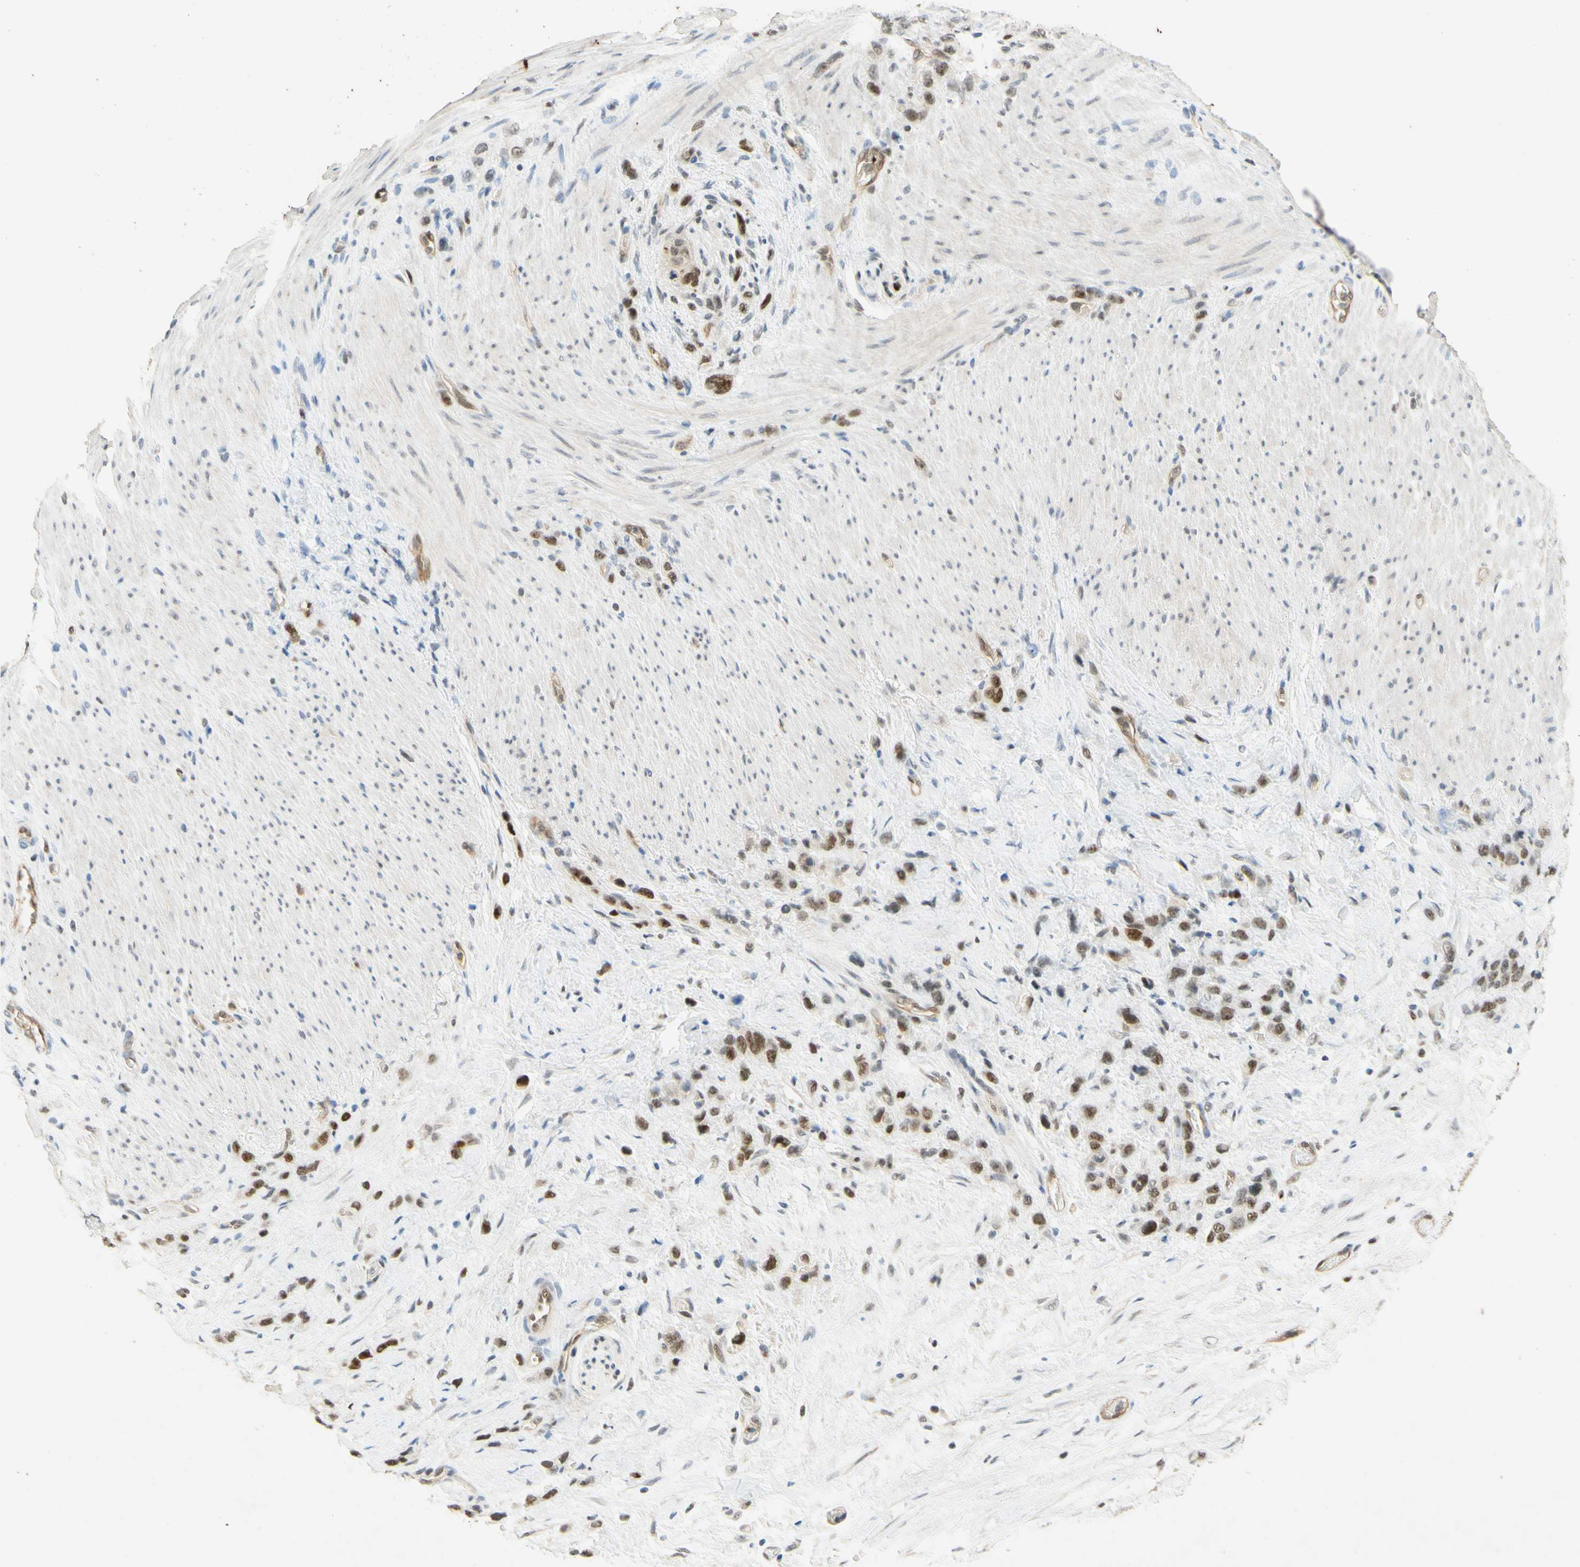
{"staining": {"intensity": "moderate", "quantity": ">75%", "location": "nuclear"}, "tissue": "stomach cancer", "cell_type": "Tumor cells", "image_type": "cancer", "snomed": [{"axis": "morphology", "description": "Adenocarcinoma, NOS"}, {"axis": "morphology", "description": "Adenocarcinoma, High grade"}, {"axis": "topography", "description": "Stomach, upper"}, {"axis": "topography", "description": "Stomach, lower"}], "caption": "IHC of human stomach adenocarcinoma shows medium levels of moderate nuclear staining in about >75% of tumor cells.", "gene": "POLB", "patient": {"sex": "female", "age": 65}}